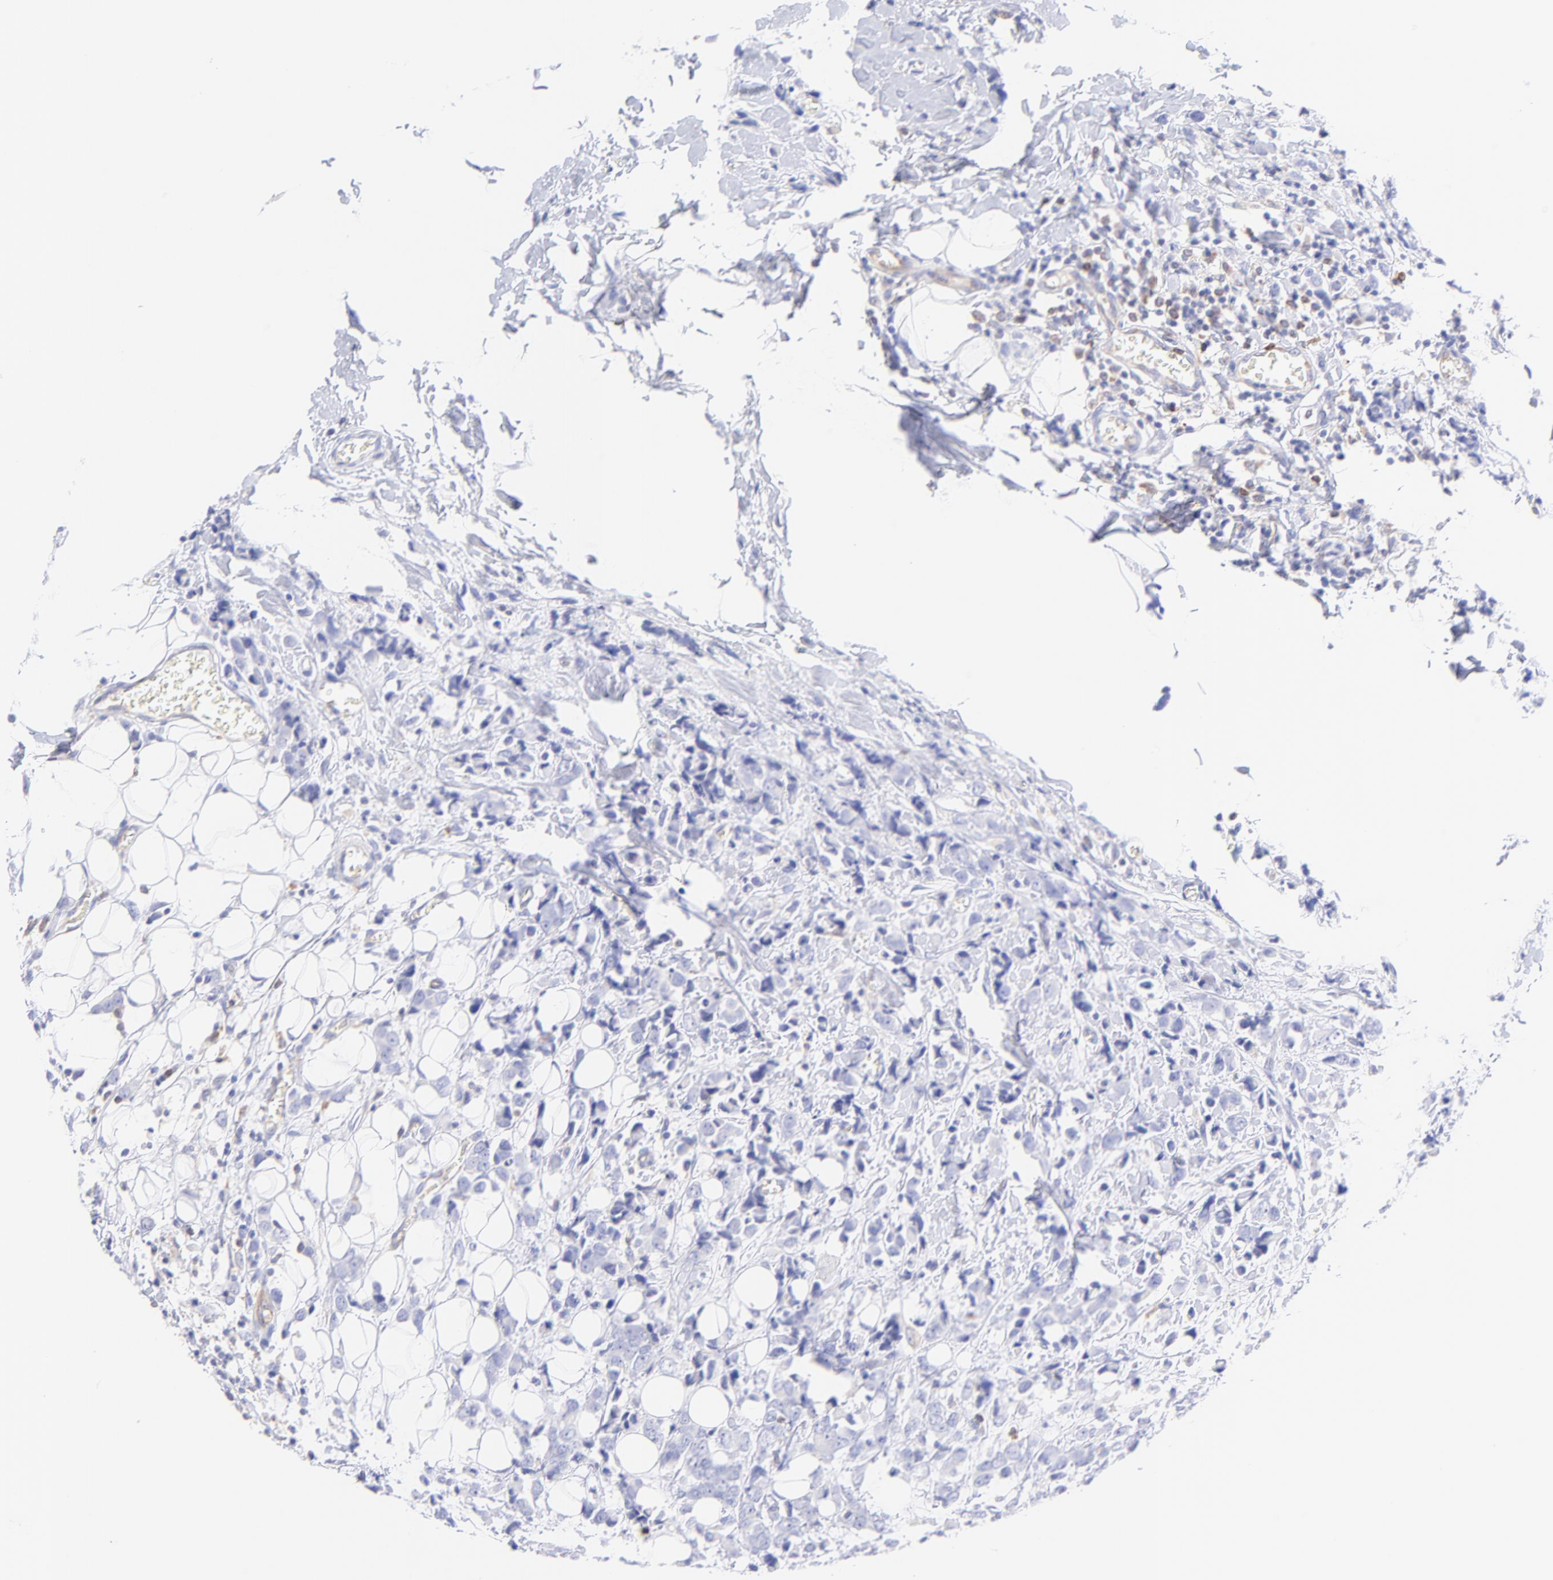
{"staining": {"intensity": "negative", "quantity": "none", "location": "none"}, "tissue": "breast cancer", "cell_type": "Tumor cells", "image_type": "cancer", "snomed": [{"axis": "morphology", "description": "Lobular carcinoma"}, {"axis": "topography", "description": "Breast"}], "caption": "High power microscopy image of an immunohistochemistry micrograph of breast cancer, revealing no significant expression in tumor cells.", "gene": "IRAG2", "patient": {"sex": "female", "age": 57}}